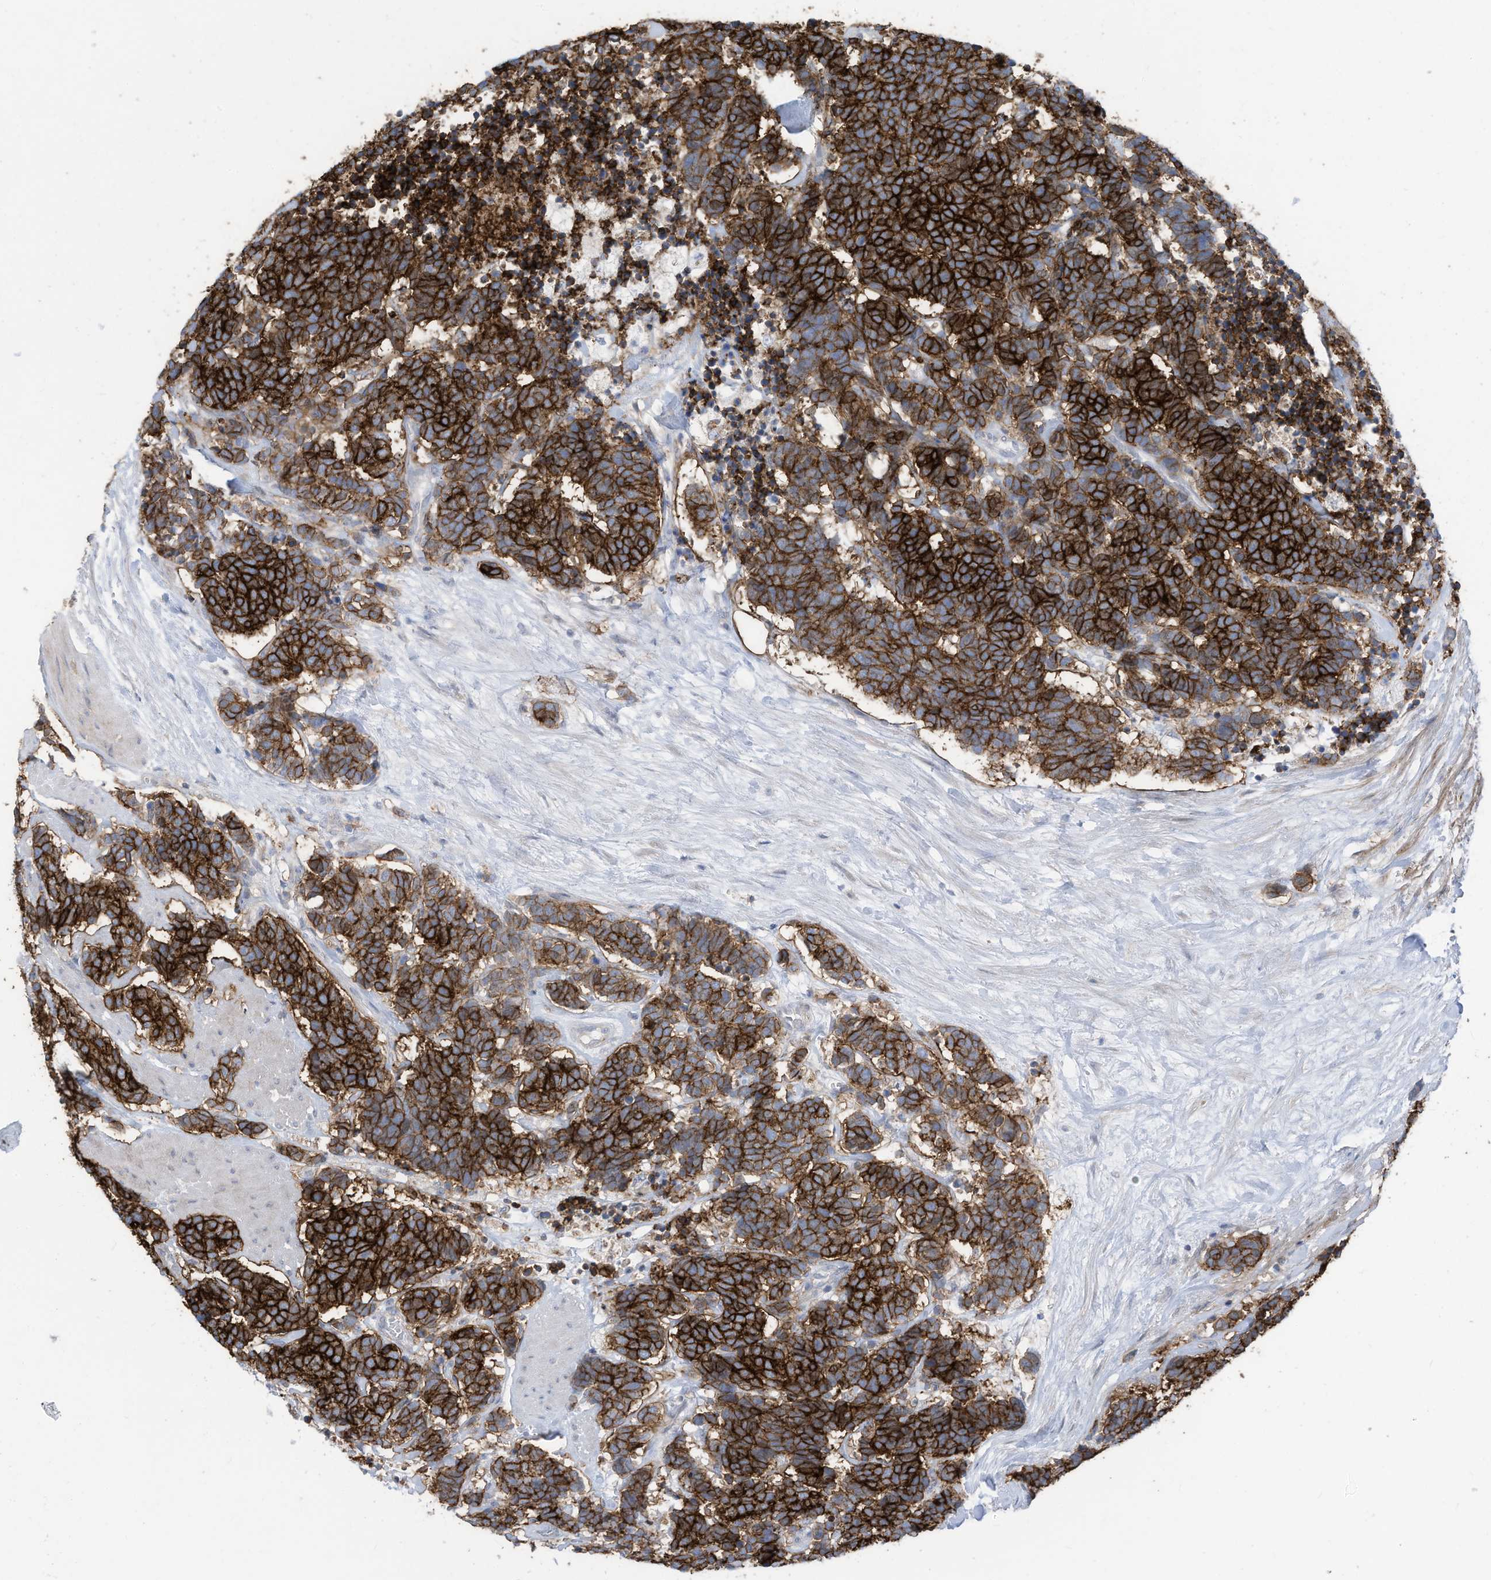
{"staining": {"intensity": "strong", "quantity": ">75%", "location": "cytoplasmic/membranous"}, "tissue": "carcinoid", "cell_type": "Tumor cells", "image_type": "cancer", "snomed": [{"axis": "morphology", "description": "Carcinoma, NOS"}, {"axis": "morphology", "description": "Carcinoid, malignant, NOS"}, {"axis": "topography", "description": "Urinary bladder"}], "caption": "Carcinoma stained with a protein marker exhibits strong staining in tumor cells.", "gene": "SLC1A5", "patient": {"sex": "male", "age": 57}}